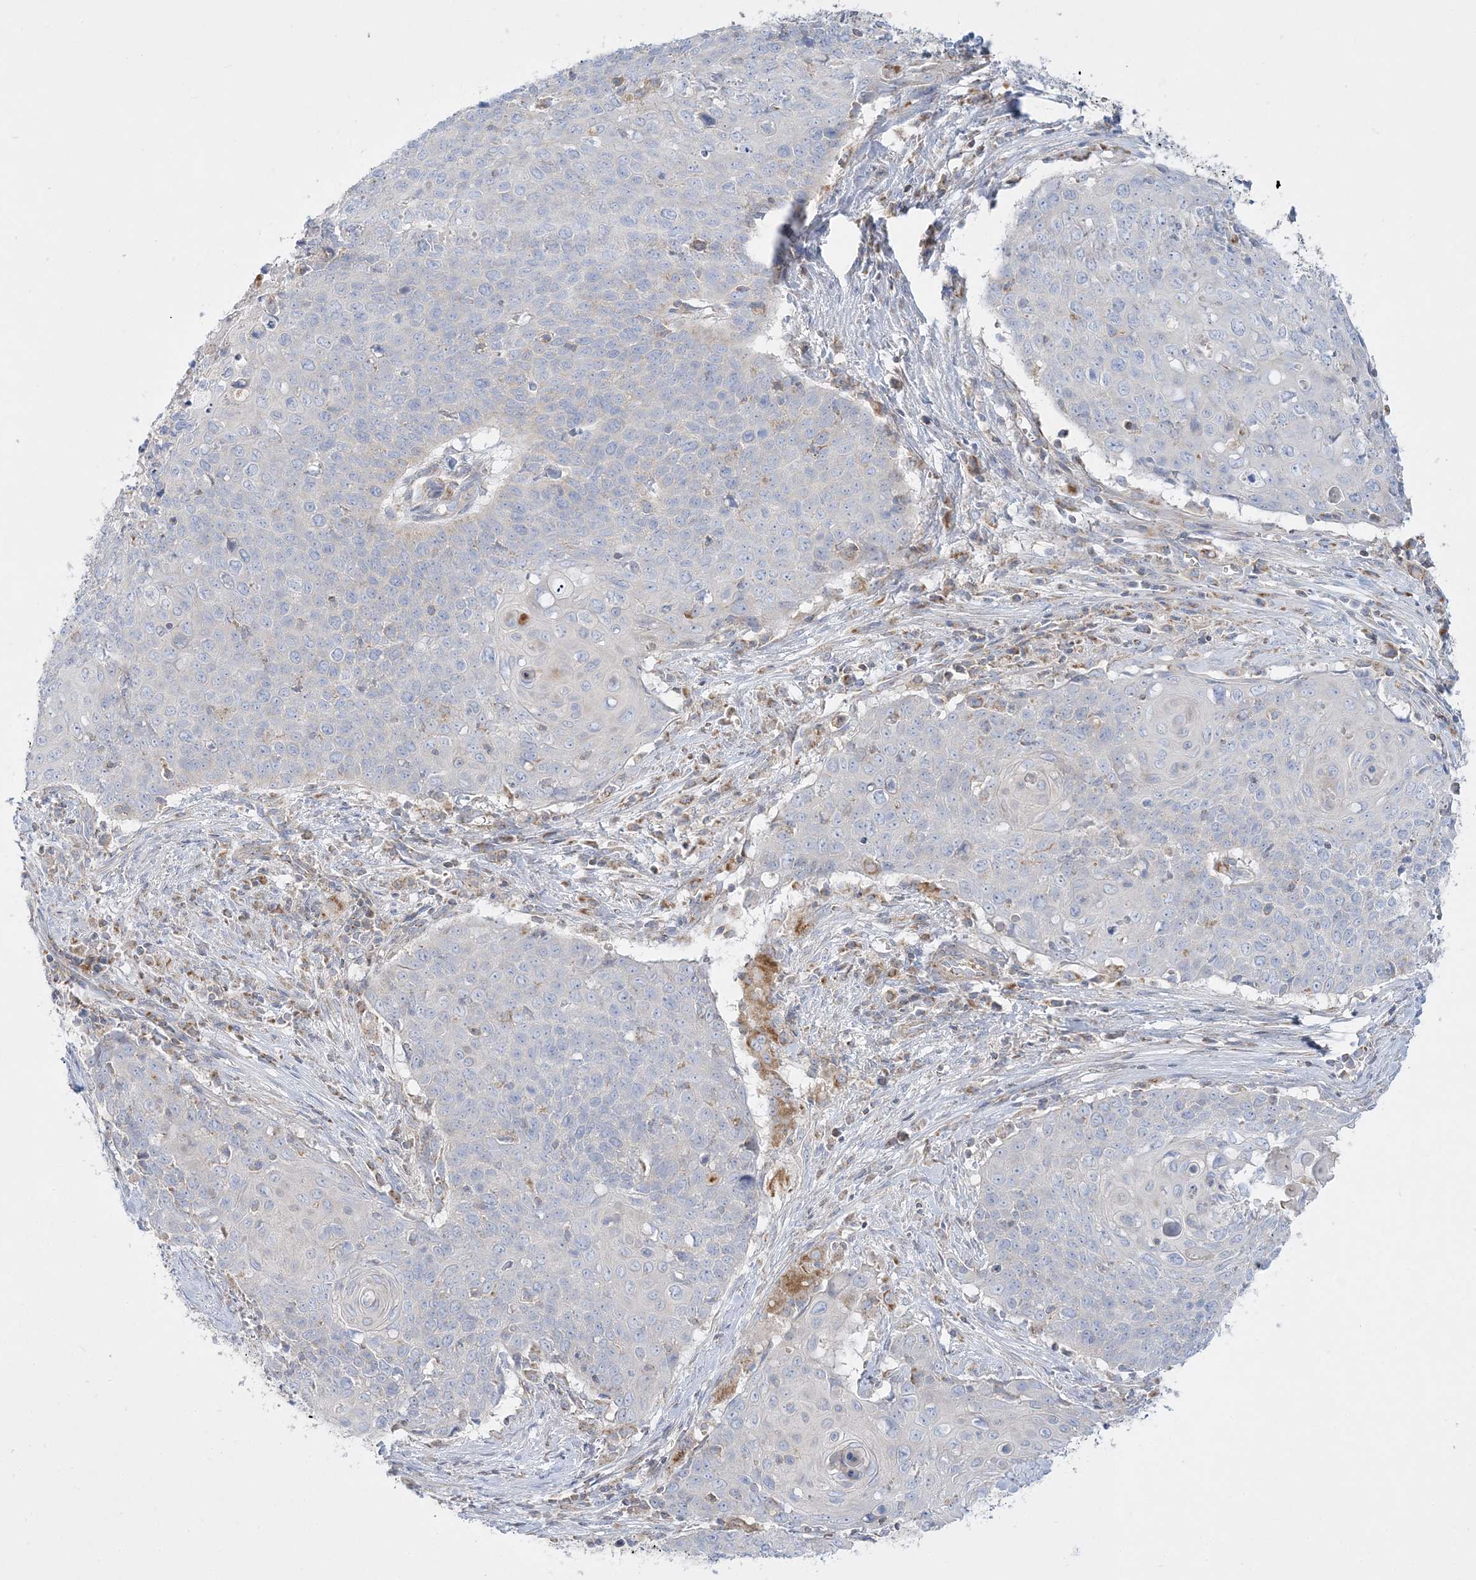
{"staining": {"intensity": "negative", "quantity": "none", "location": "none"}, "tissue": "cervical cancer", "cell_type": "Tumor cells", "image_type": "cancer", "snomed": [{"axis": "morphology", "description": "Squamous cell carcinoma, NOS"}, {"axis": "topography", "description": "Cervix"}], "caption": "Protein analysis of cervical cancer (squamous cell carcinoma) exhibits no significant positivity in tumor cells. (DAB IHC, high magnification).", "gene": "TBC1D14", "patient": {"sex": "female", "age": 39}}